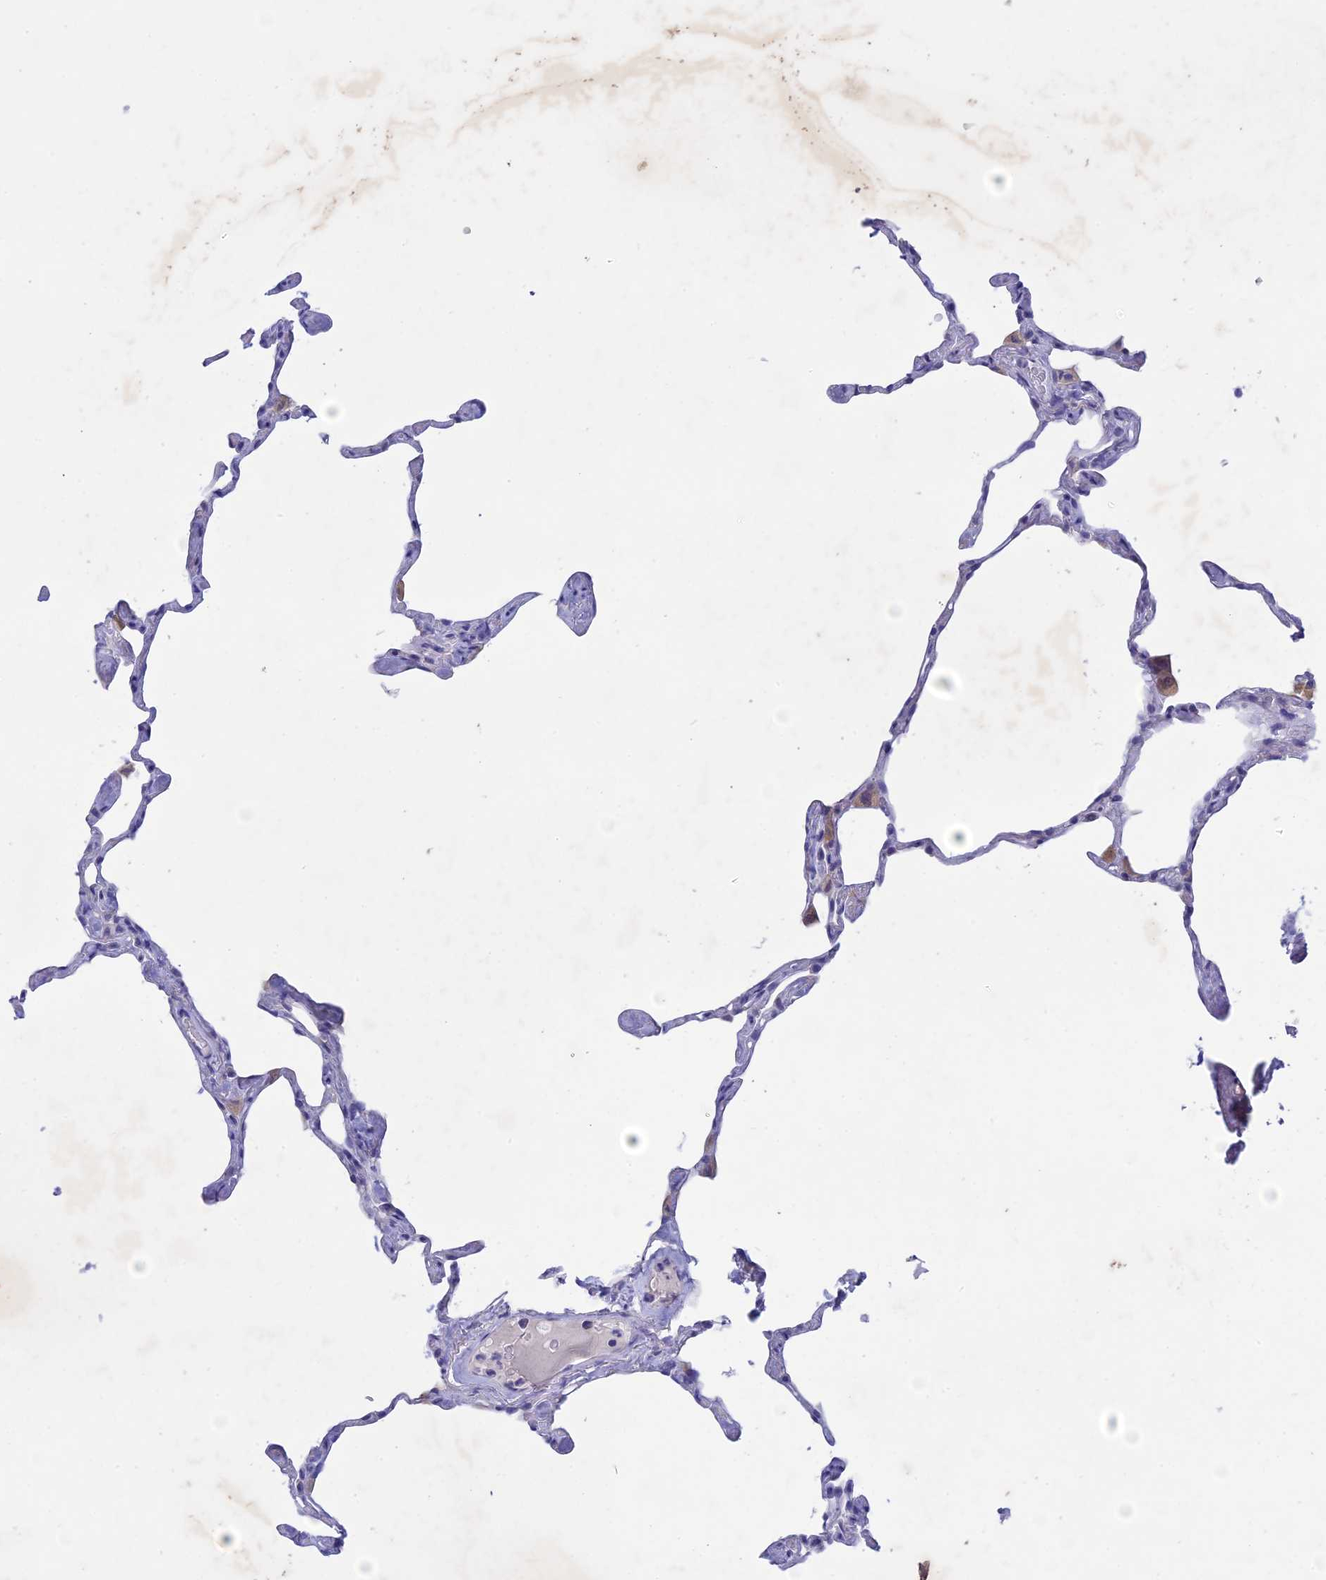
{"staining": {"intensity": "negative", "quantity": "none", "location": "none"}, "tissue": "lung", "cell_type": "Alveolar cells", "image_type": "normal", "snomed": [{"axis": "morphology", "description": "Normal tissue, NOS"}, {"axis": "topography", "description": "Lung"}], "caption": "A photomicrograph of lung stained for a protein displays no brown staining in alveolar cells.", "gene": "BTBD19", "patient": {"sex": "male", "age": 65}}